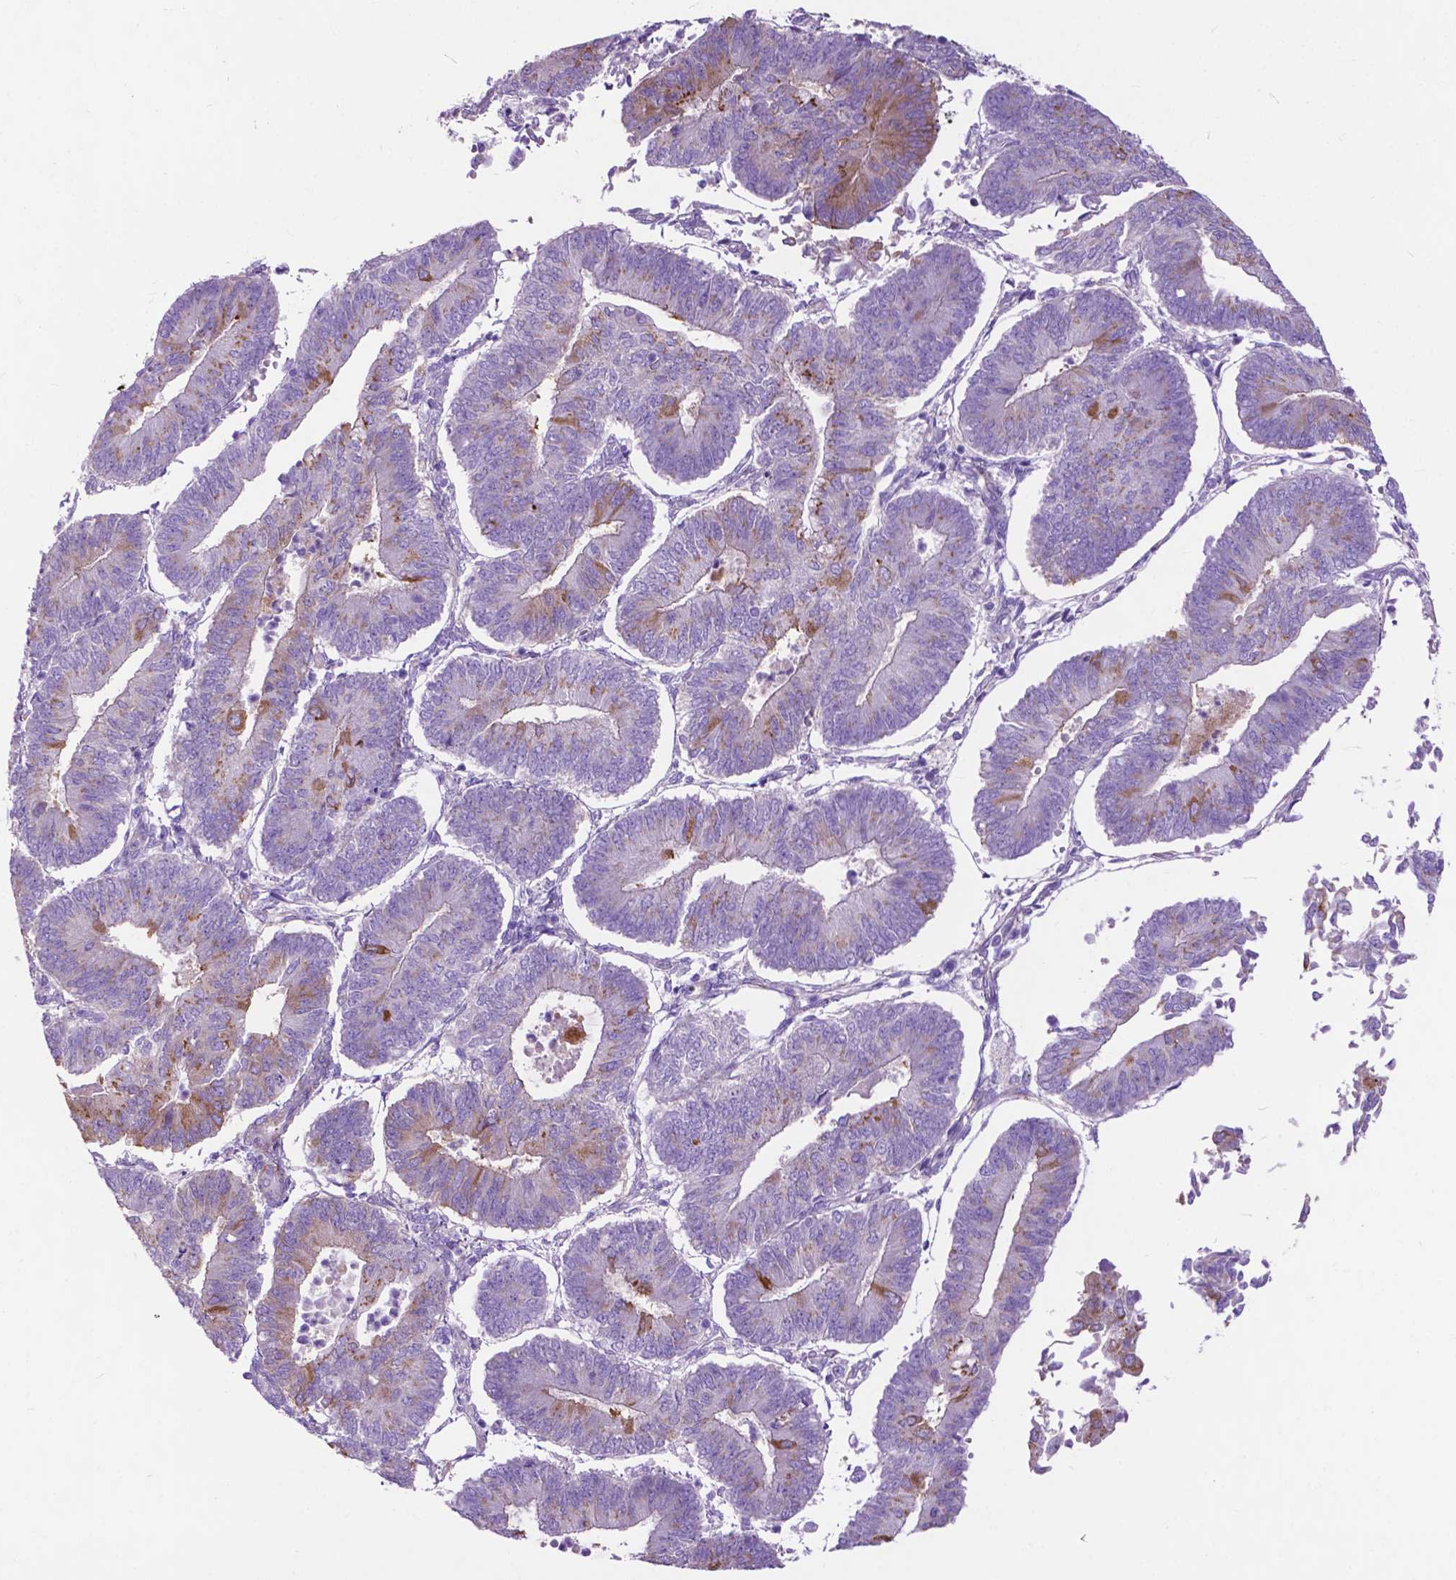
{"staining": {"intensity": "moderate", "quantity": "<25%", "location": "cytoplasmic/membranous"}, "tissue": "endometrial cancer", "cell_type": "Tumor cells", "image_type": "cancer", "snomed": [{"axis": "morphology", "description": "Adenocarcinoma, NOS"}, {"axis": "topography", "description": "Endometrium"}], "caption": "Immunohistochemistry of human endometrial cancer (adenocarcinoma) shows low levels of moderate cytoplasmic/membranous expression in approximately <25% of tumor cells.", "gene": "PCDHA12", "patient": {"sex": "female", "age": 65}}